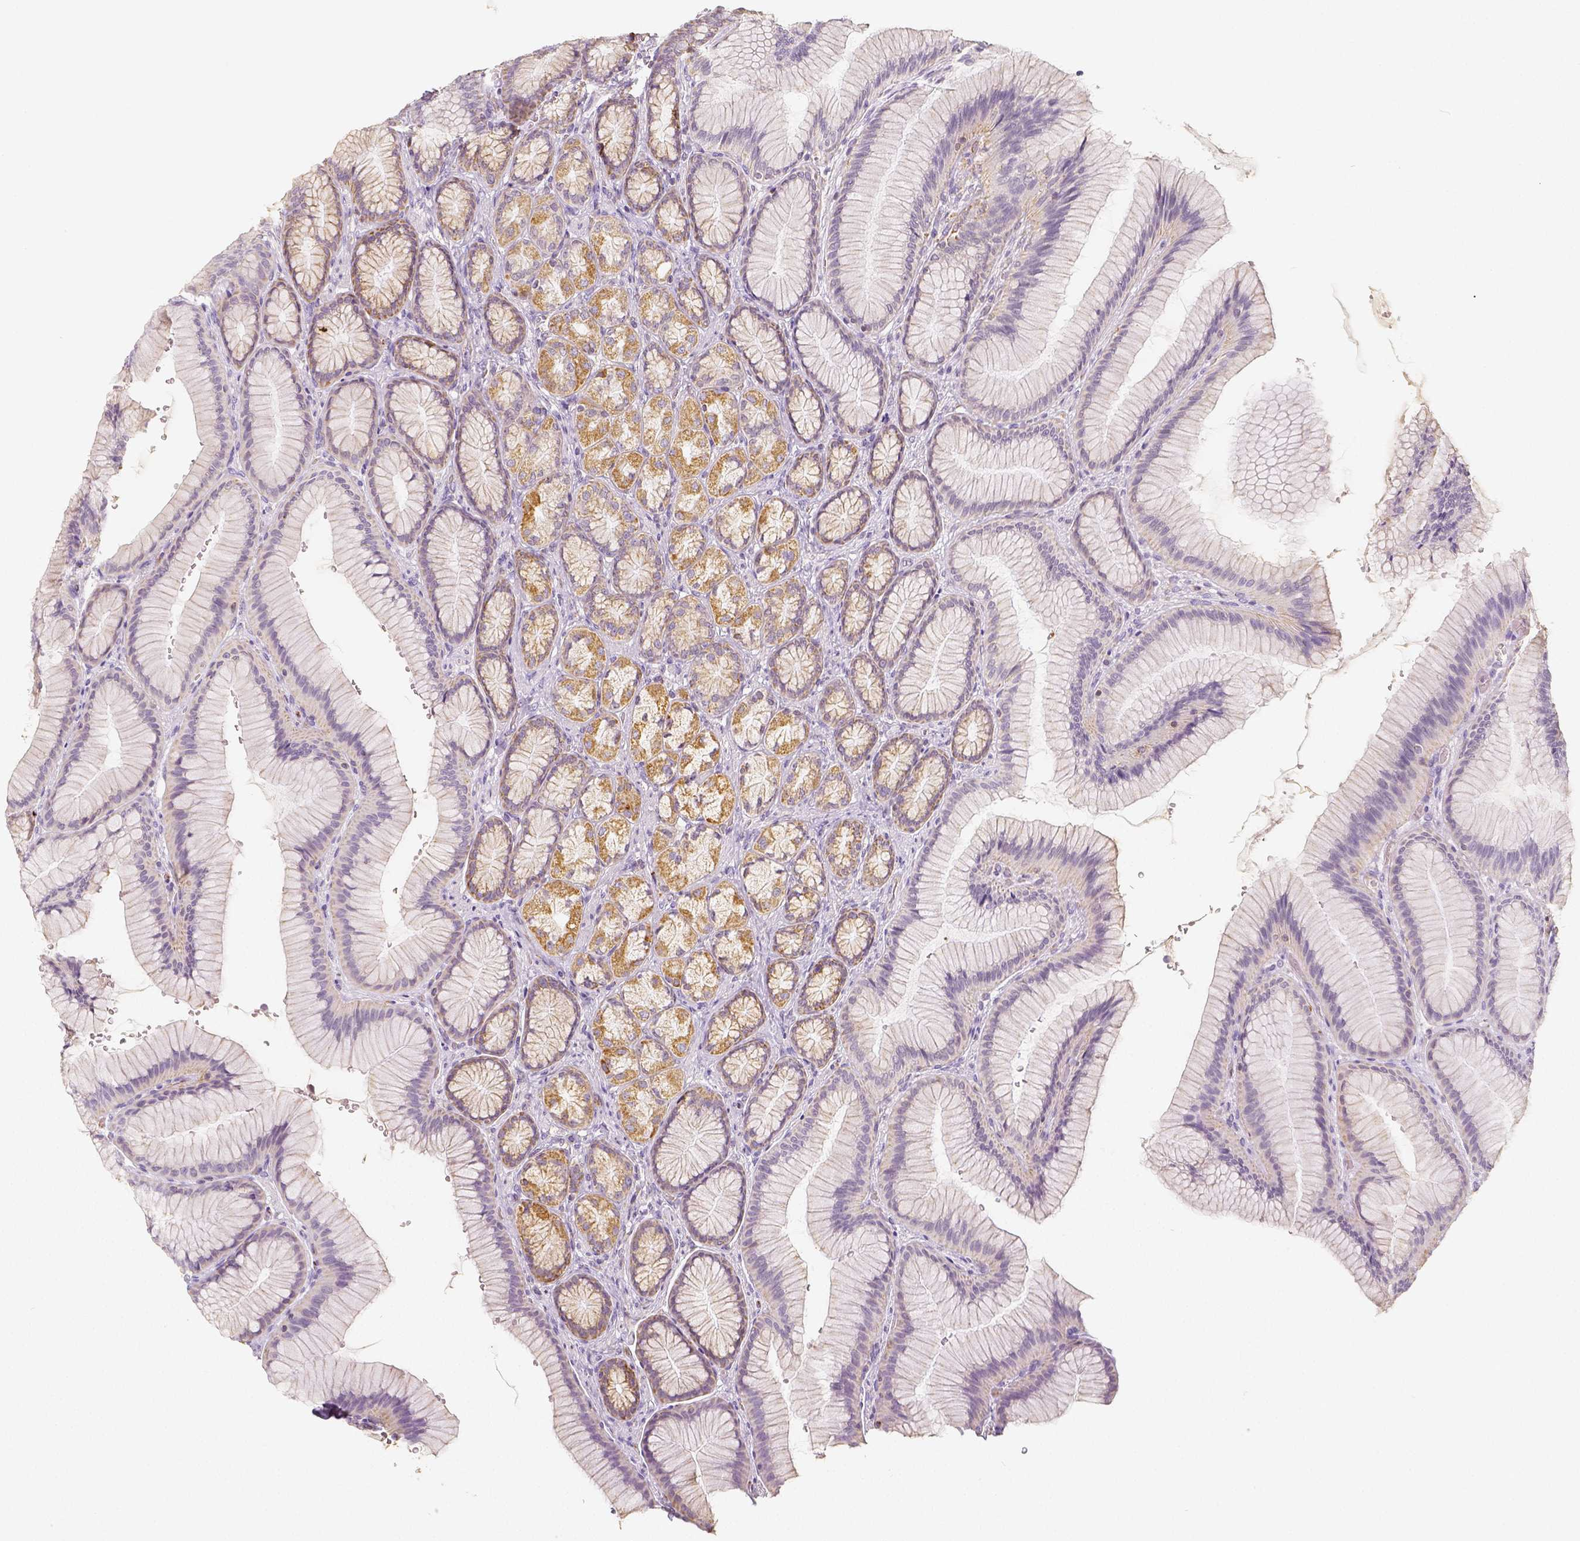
{"staining": {"intensity": "moderate", "quantity": "<25%", "location": "cytoplasmic/membranous"}, "tissue": "stomach", "cell_type": "Glandular cells", "image_type": "normal", "snomed": [{"axis": "morphology", "description": "Normal tissue, NOS"}, {"axis": "morphology", "description": "Adenocarcinoma, NOS"}, {"axis": "morphology", "description": "Adenocarcinoma, High grade"}, {"axis": "topography", "description": "Stomach, upper"}, {"axis": "topography", "description": "Stomach"}], "caption": "About <25% of glandular cells in normal stomach show moderate cytoplasmic/membranous protein staining as visualized by brown immunohistochemical staining.", "gene": "PGAM5", "patient": {"sex": "female", "age": 65}}